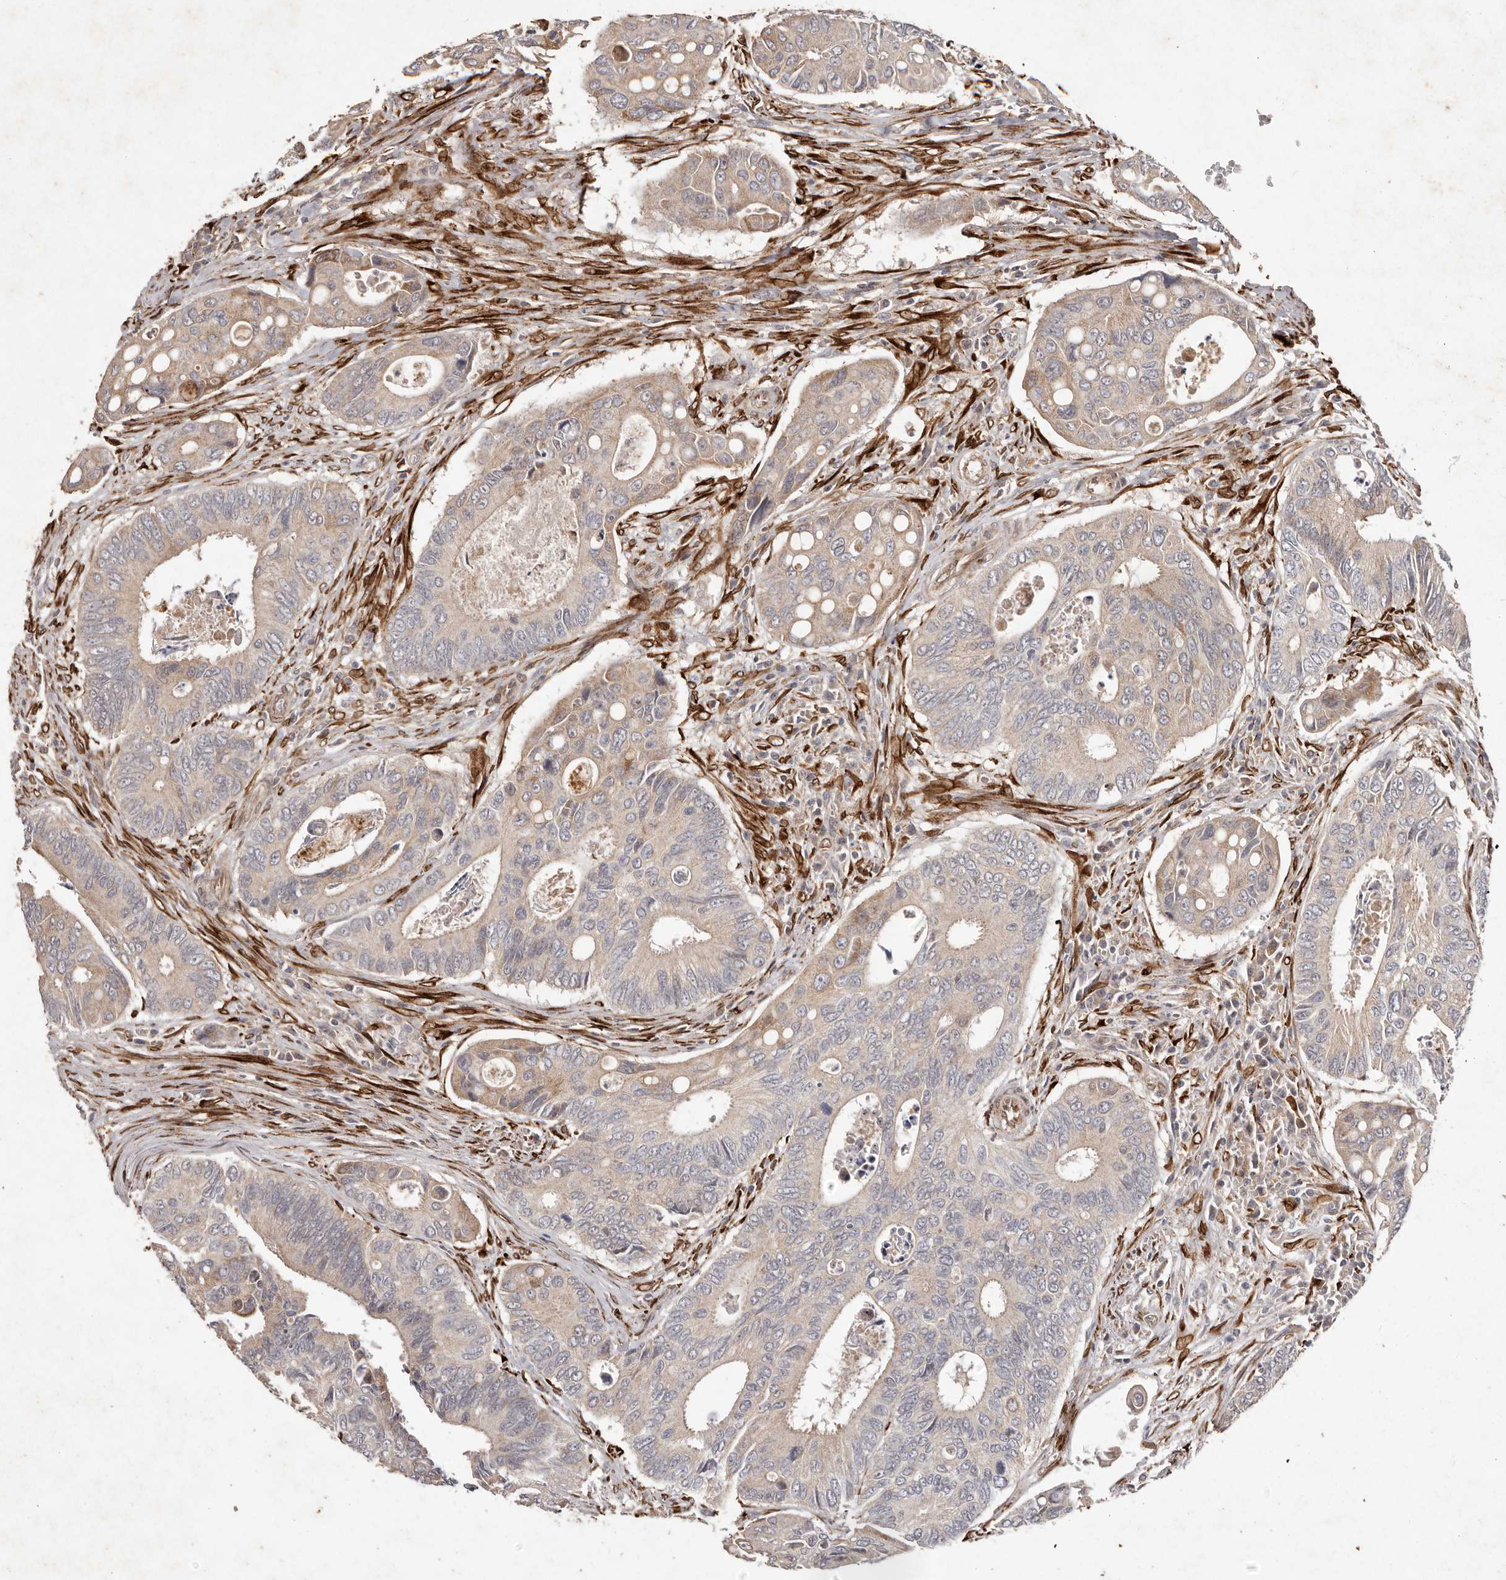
{"staining": {"intensity": "moderate", "quantity": "25%-75%", "location": "cytoplasmic/membranous"}, "tissue": "colorectal cancer", "cell_type": "Tumor cells", "image_type": "cancer", "snomed": [{"axis": "morphology", "description": "Inflammation, NOS"}, {"axis": "morphology", "description": "Adenocarcinoma, NOS"}, {"axis": "topography", "description": "Colon"}], "caption": "DAB (3,3'-diaminobenzidine) immunohistochemical staining of adenocarcinoma (colorectal) reveals moderate cytoplasmic/membranous protein expression in approximately 25%-75% of tumor cells.", "gene": "PLOD2", "patient": {"sex": "male", "age": 72}}